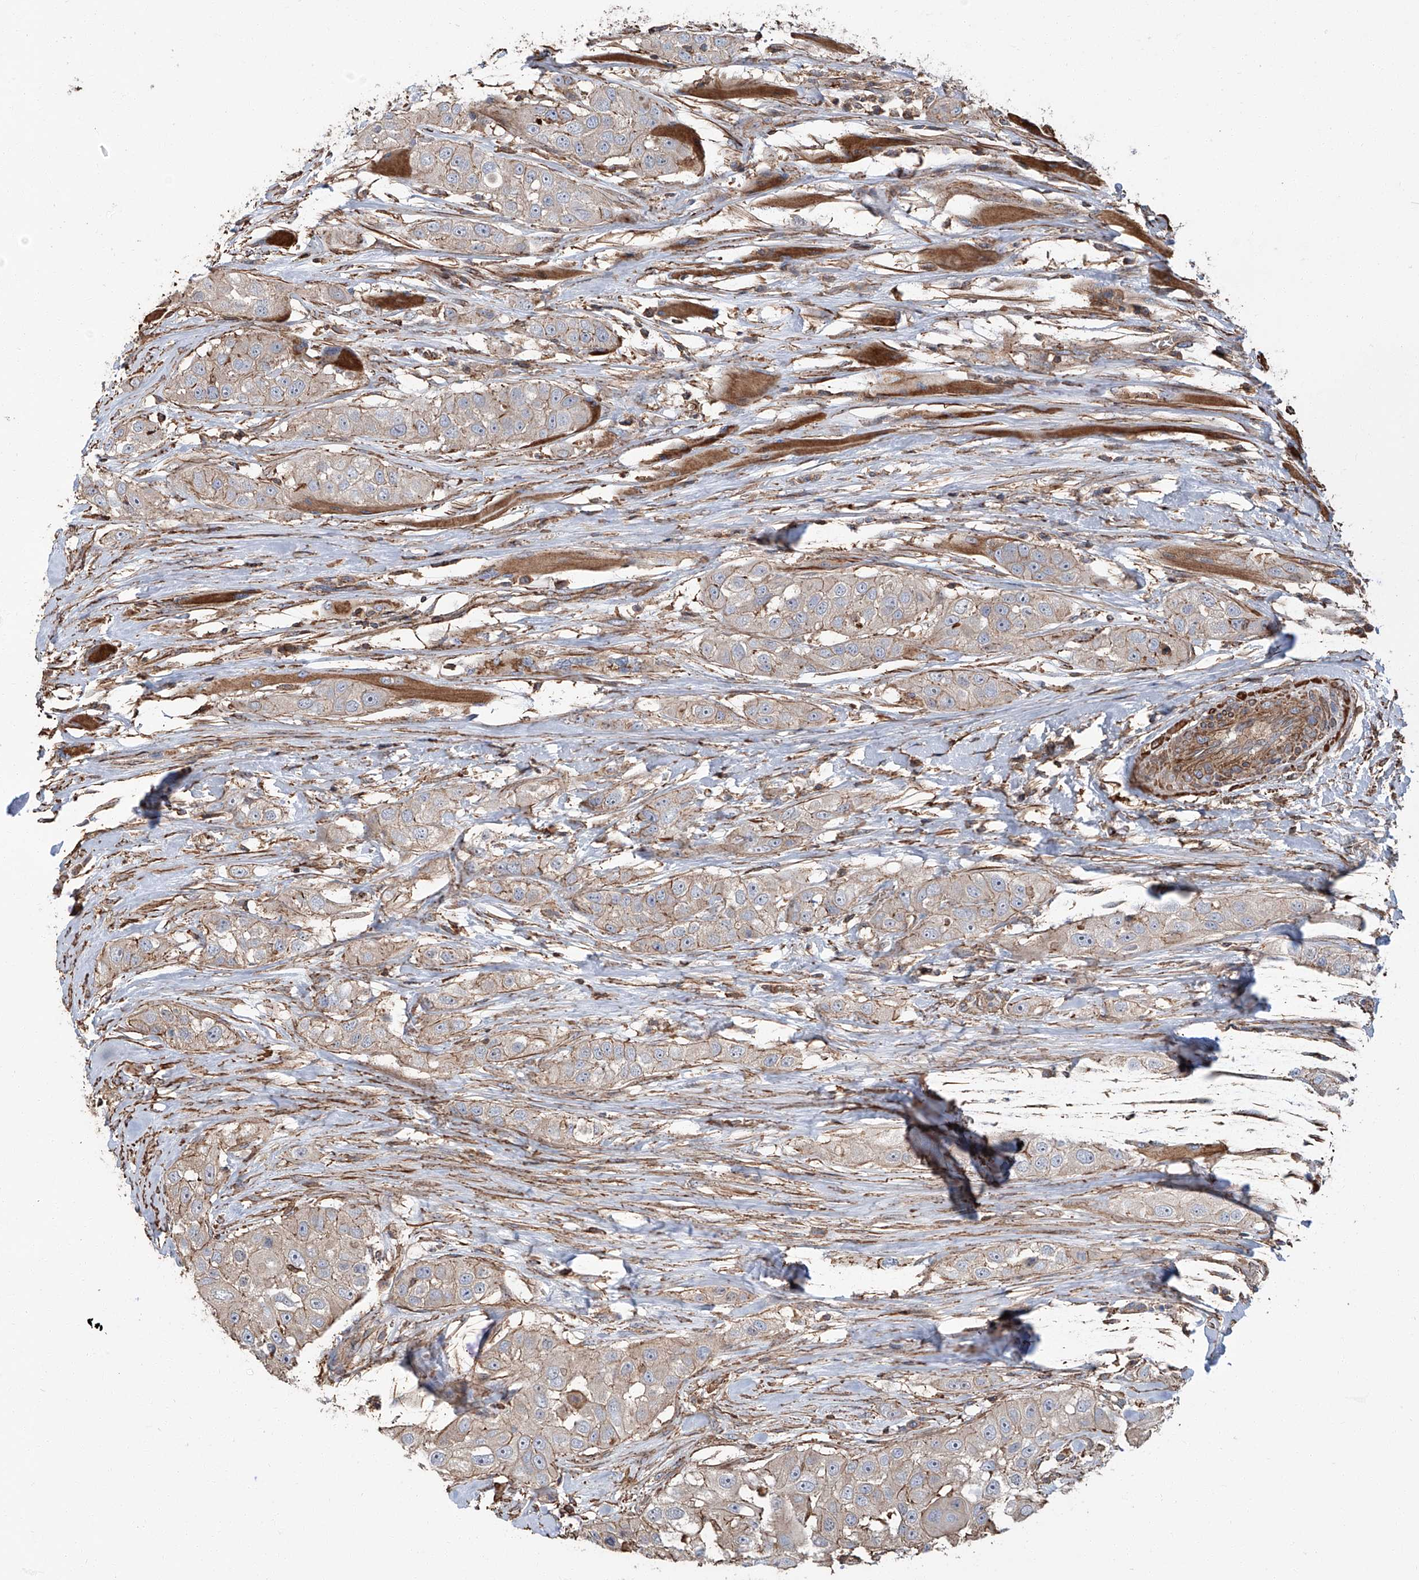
{"staining": {"intensity": "weak", "quantity": "<25%", "location": "cytoplasmic/membranous"}, "tissue": "head and neck cancer", "cell_type": "Tumor cells", "image_type": "cancer", "snomed": [{"axis": "morphology", "description": "Normal tissue, NOS"}, {"axis": "morphology", "description": "Squamous cell carcinoma, NOS"}, {"axis": "topography", "description": "Skeletal muscle"}, {"axis": "topography", "description": "Head-Neck"}], "caption": "Protein analysis of head and neck cancer reveals no significant positivity in tumor cells.", "gene": "PIEZO2", "patient": {"sex": "male", "age": 51}}